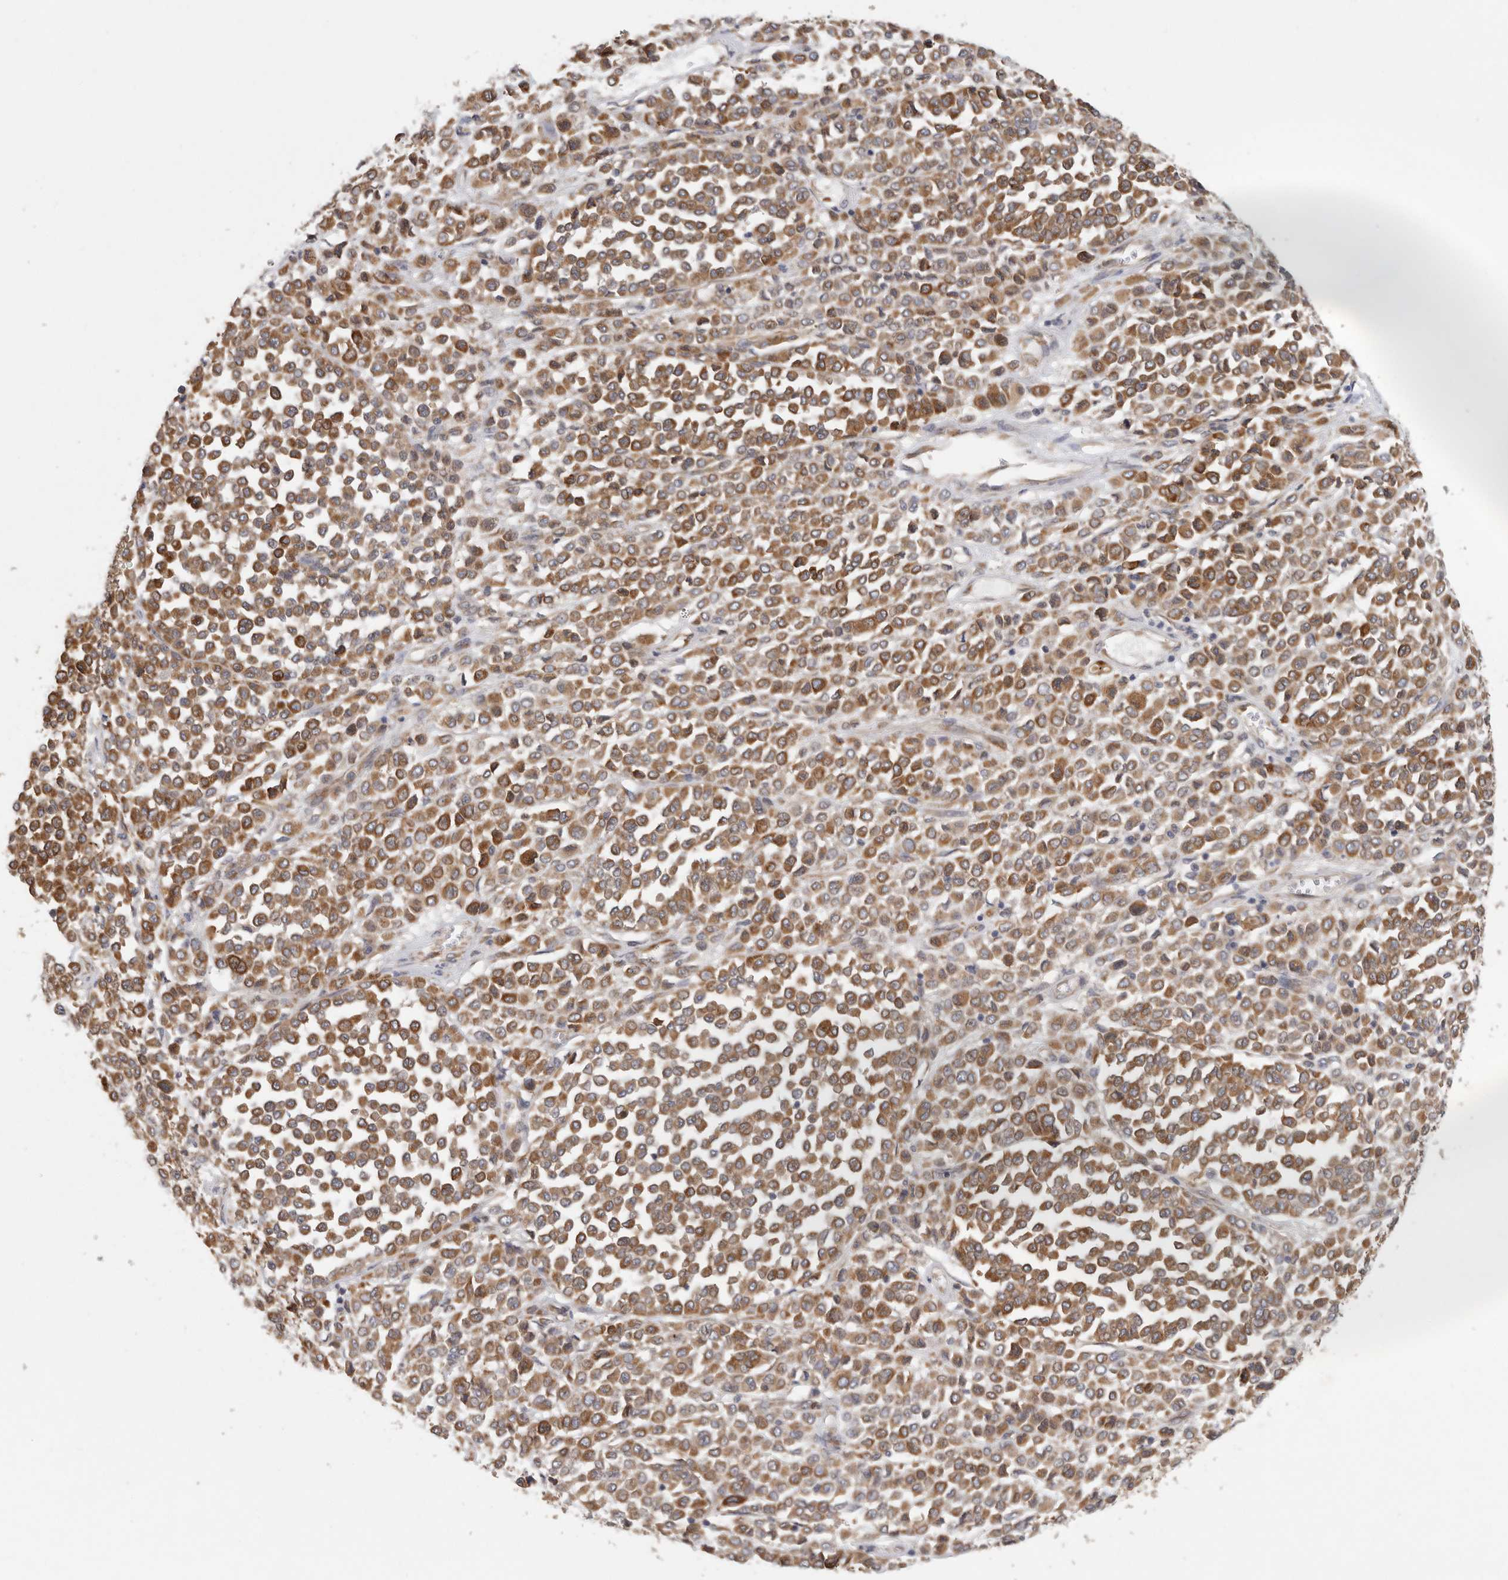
{"staining": {"intensity": "moderate", "quantity": ">75%", "location": "cytoplasmic/membranous"}, "tissue": "melanoma", "cell_type": "Tumor cells", "image_type": "cancer", "snomed": [{"axis": "morphology", "description": "Malignant melanoma, Metastatic site"}, {"axis": "topography", "description": "Pancreas"}], "caption": "Tumor cells exhibit medium levels of moderate cytoplasmic/membranous positivity in about >75% of cells in human melanoma. (IHC, brightfield microscopy, high magnification).", "gene": "BCAP29", "patient": {"sex": "female", "age": 30}}